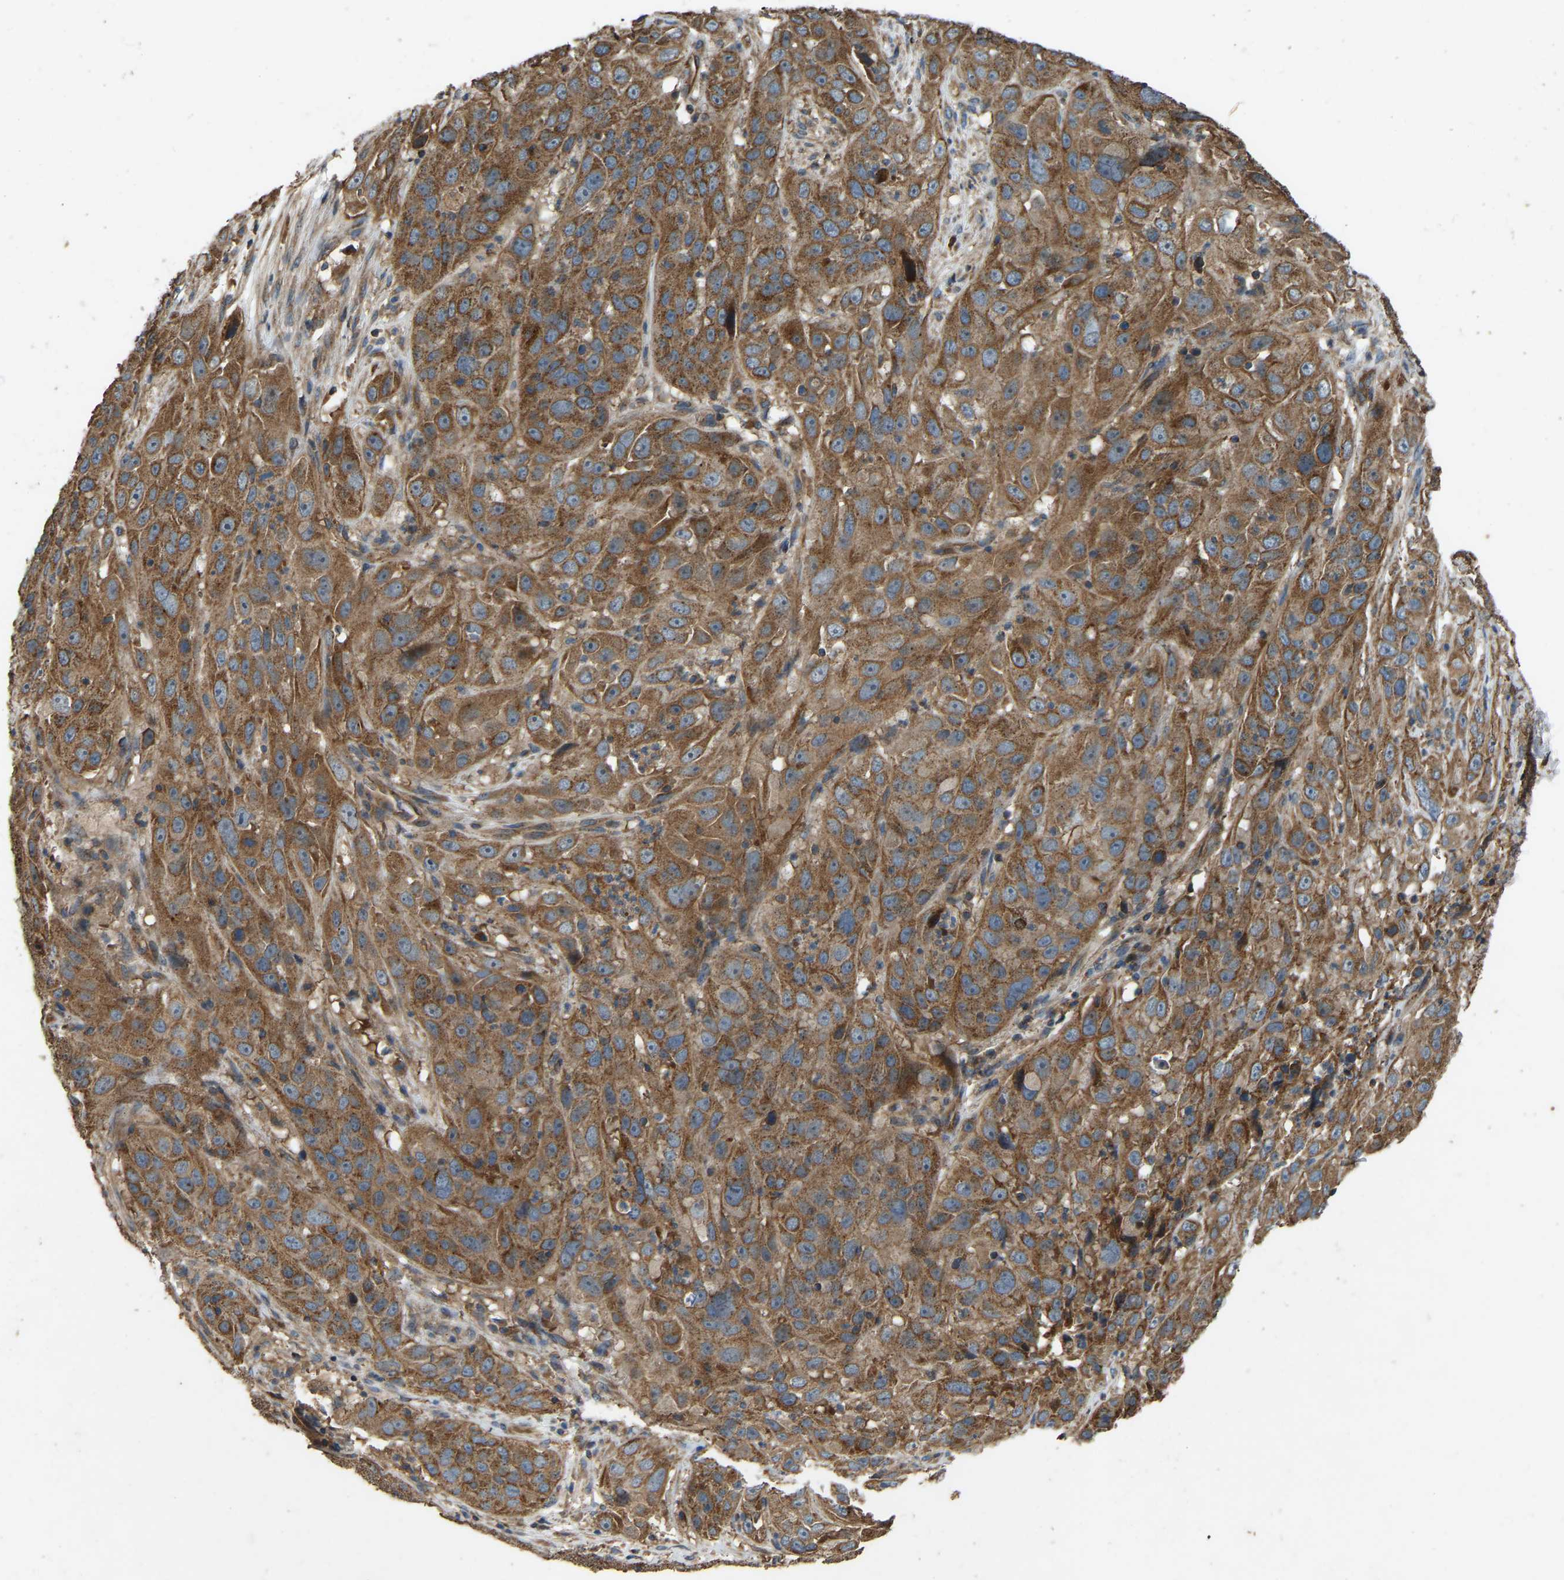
{"staining": {"intensity": "moderate", "quantity": ">75%", "location": "cytoplasmic/membranous"}, "tissue": "cervical cancer", "cell_type": "Tumor cells", "image_type": "cancer", "snomed": [{"axis": "morphology", "description": "Squamous cell carcinoma, NOS"}, {"axis": "topography", "description": "Cervix"}], "caption": "Immunohistochemistry image of neoplastic tissue: squamous cell carcinoma (cervical) stained using immunohistochemistry reveals medium levels of moderate protein expression localized specifically in the cytoplasmic/membranous of tumor cells, appearing as a cytoplasmic/membranous brown color.", "gene": "SAMD9L", "patient": {"sex": "female", "age": 32}}